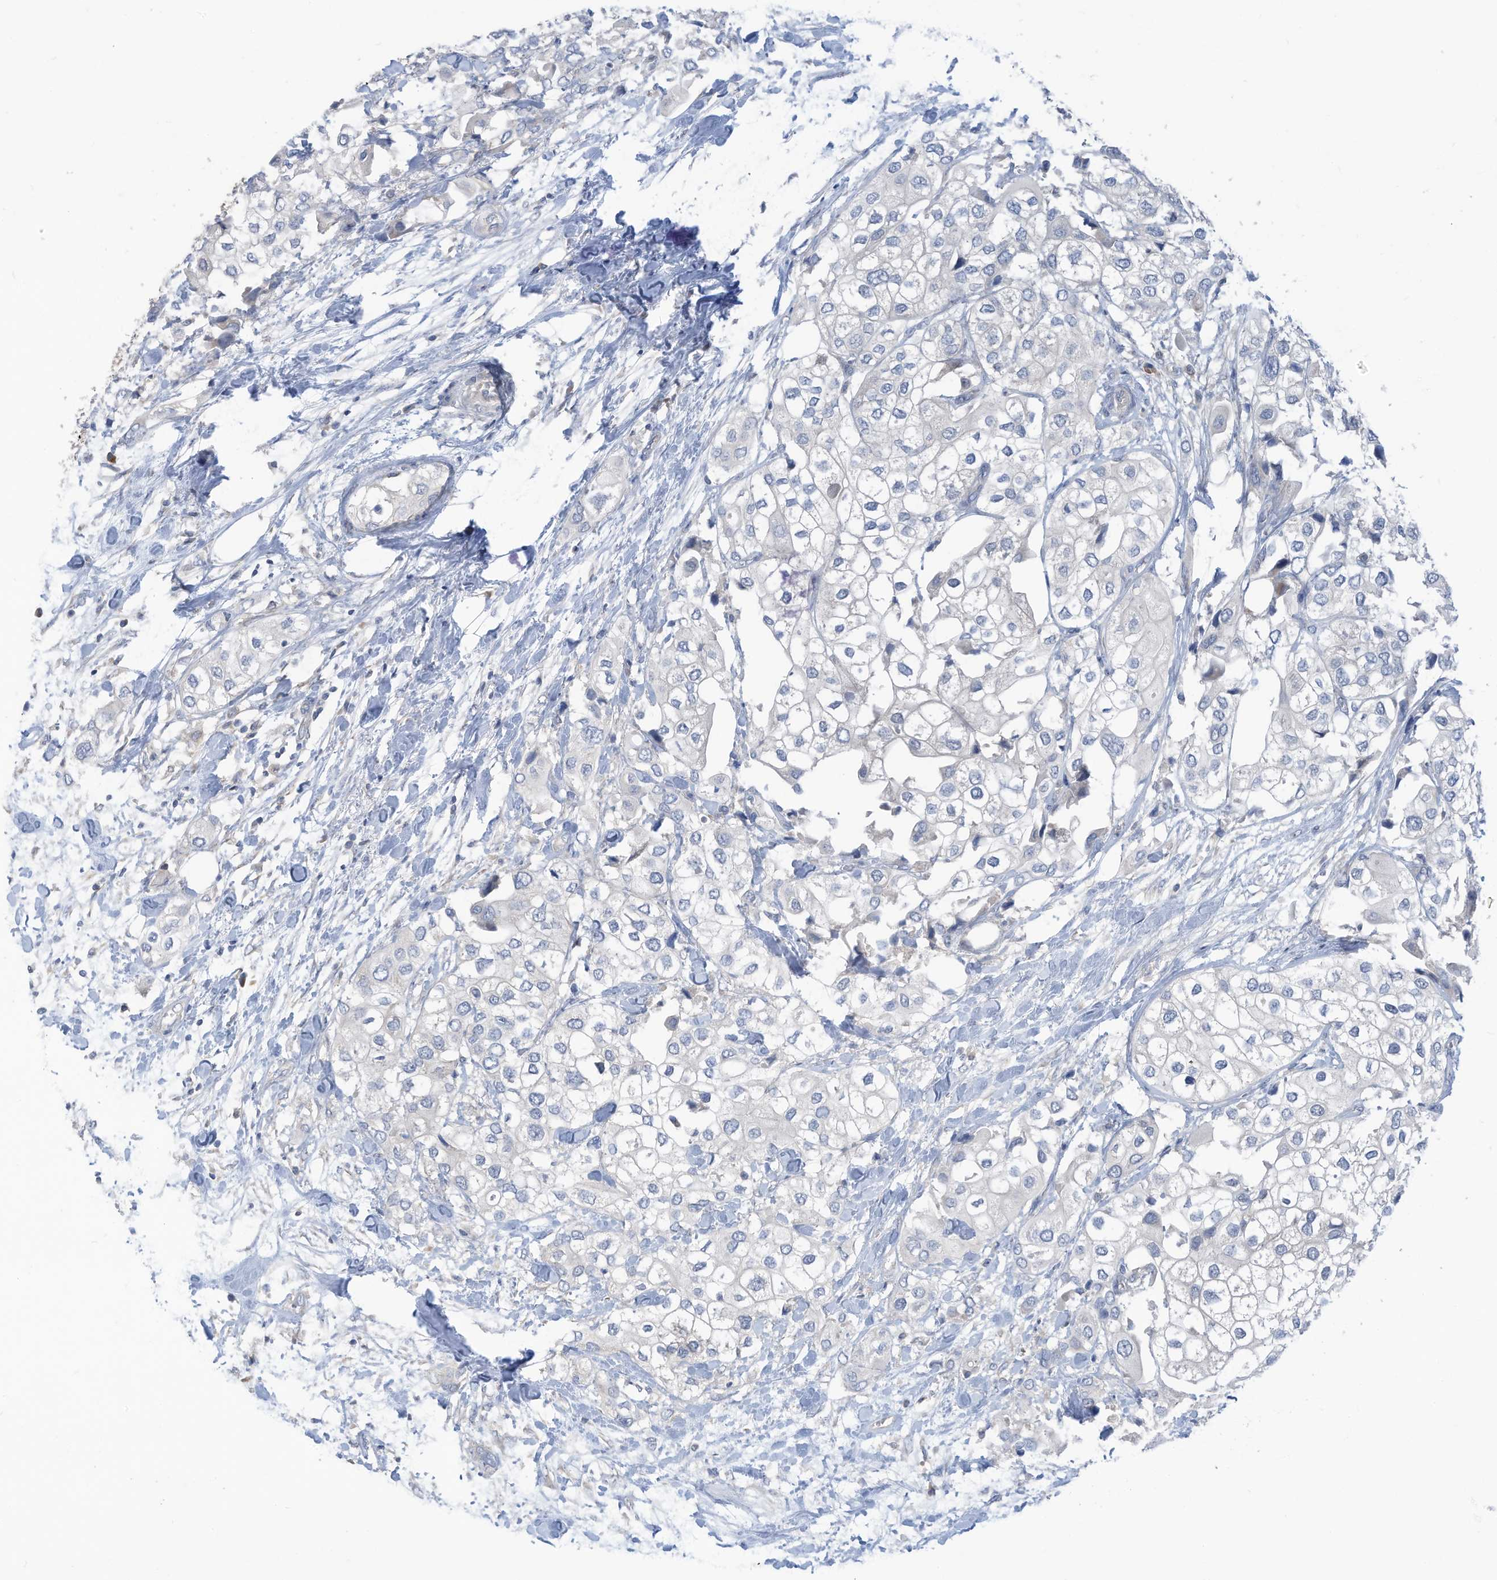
{"staining": {"intensity": "negative", "quantity": "none", "location": "none"}, "tissue": "urothelial cancer", "cell_type": "Tumor cells", "image_type": "cancer", "snomed": [{"axis": "morphology", "description": "Urothelial carcinoma, High grade"}, {"axis": "topography", "description": "Urinary bladder"}], "caption": "Tumor cells show no significant staining in urothelial cancer. The staining is performed using DAB (3,3'-diaminobenzidine) brown chromogen with nuclei counter-stained in using hematoxylin.", "gene": "SCGB1D2", "patient": {"sex": "male", "age": 64}}